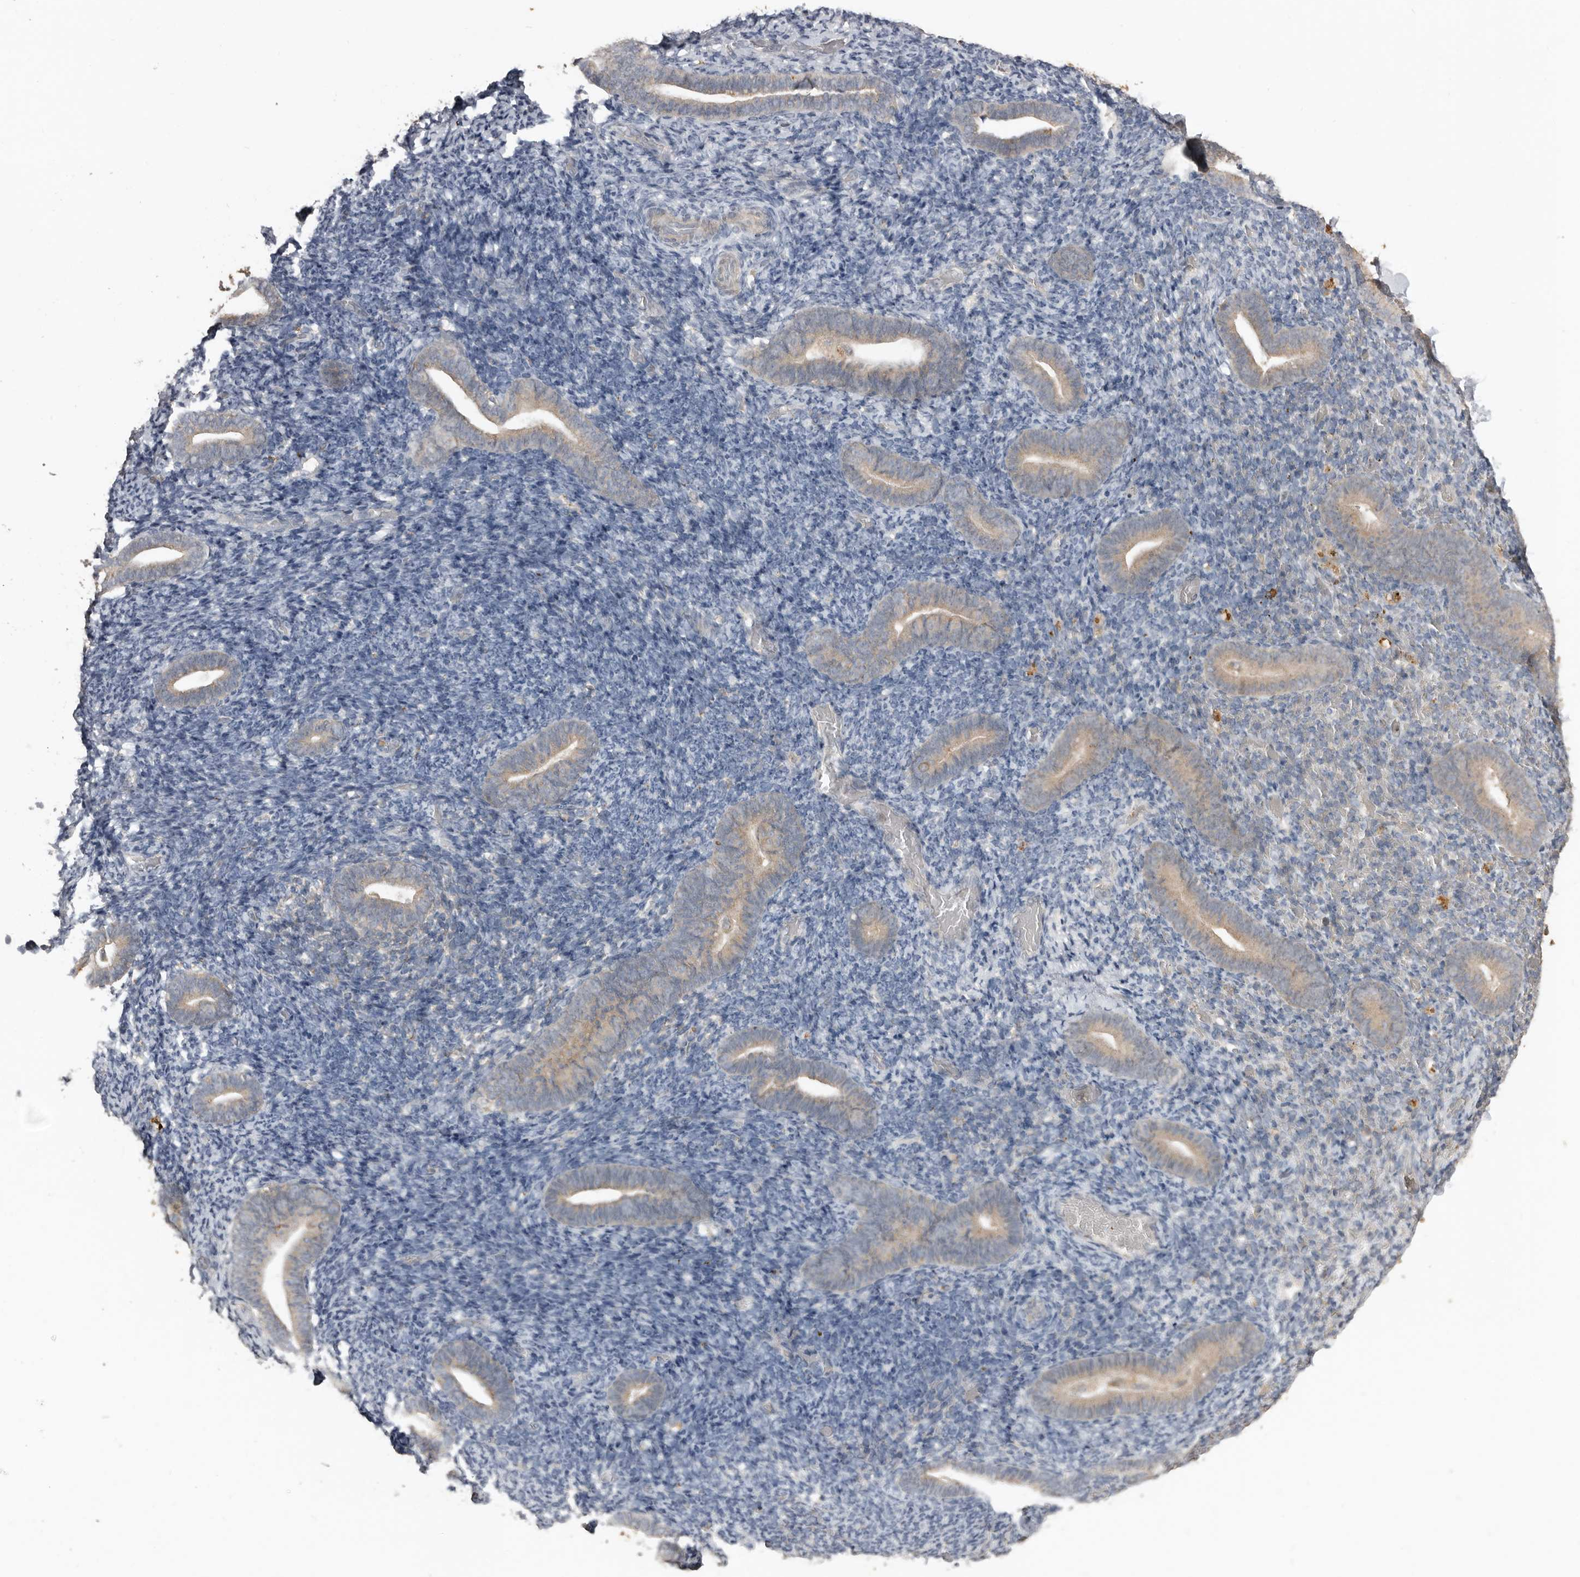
{"staining": {"intensity": "weak", "quantity": "<25%", "location": "cytoplasmic/membranous"}, "tissue": "endometrium", "cell_type": "Cells in endometrial stroma", "image_type": "normal", "snomed": [{"axis": "morphology", "description": "Normal tissue, NOS"}, {"axis": "topography", "description": "Endometrium"}], "caption": "A high-resolution micrograph shows immunohistochemistry staining of normal endometrium, which shows no significant staining in cells in endometrial stroma.", "gene": "BAMBI", "patient": {"sex": "female", "age": 51}}